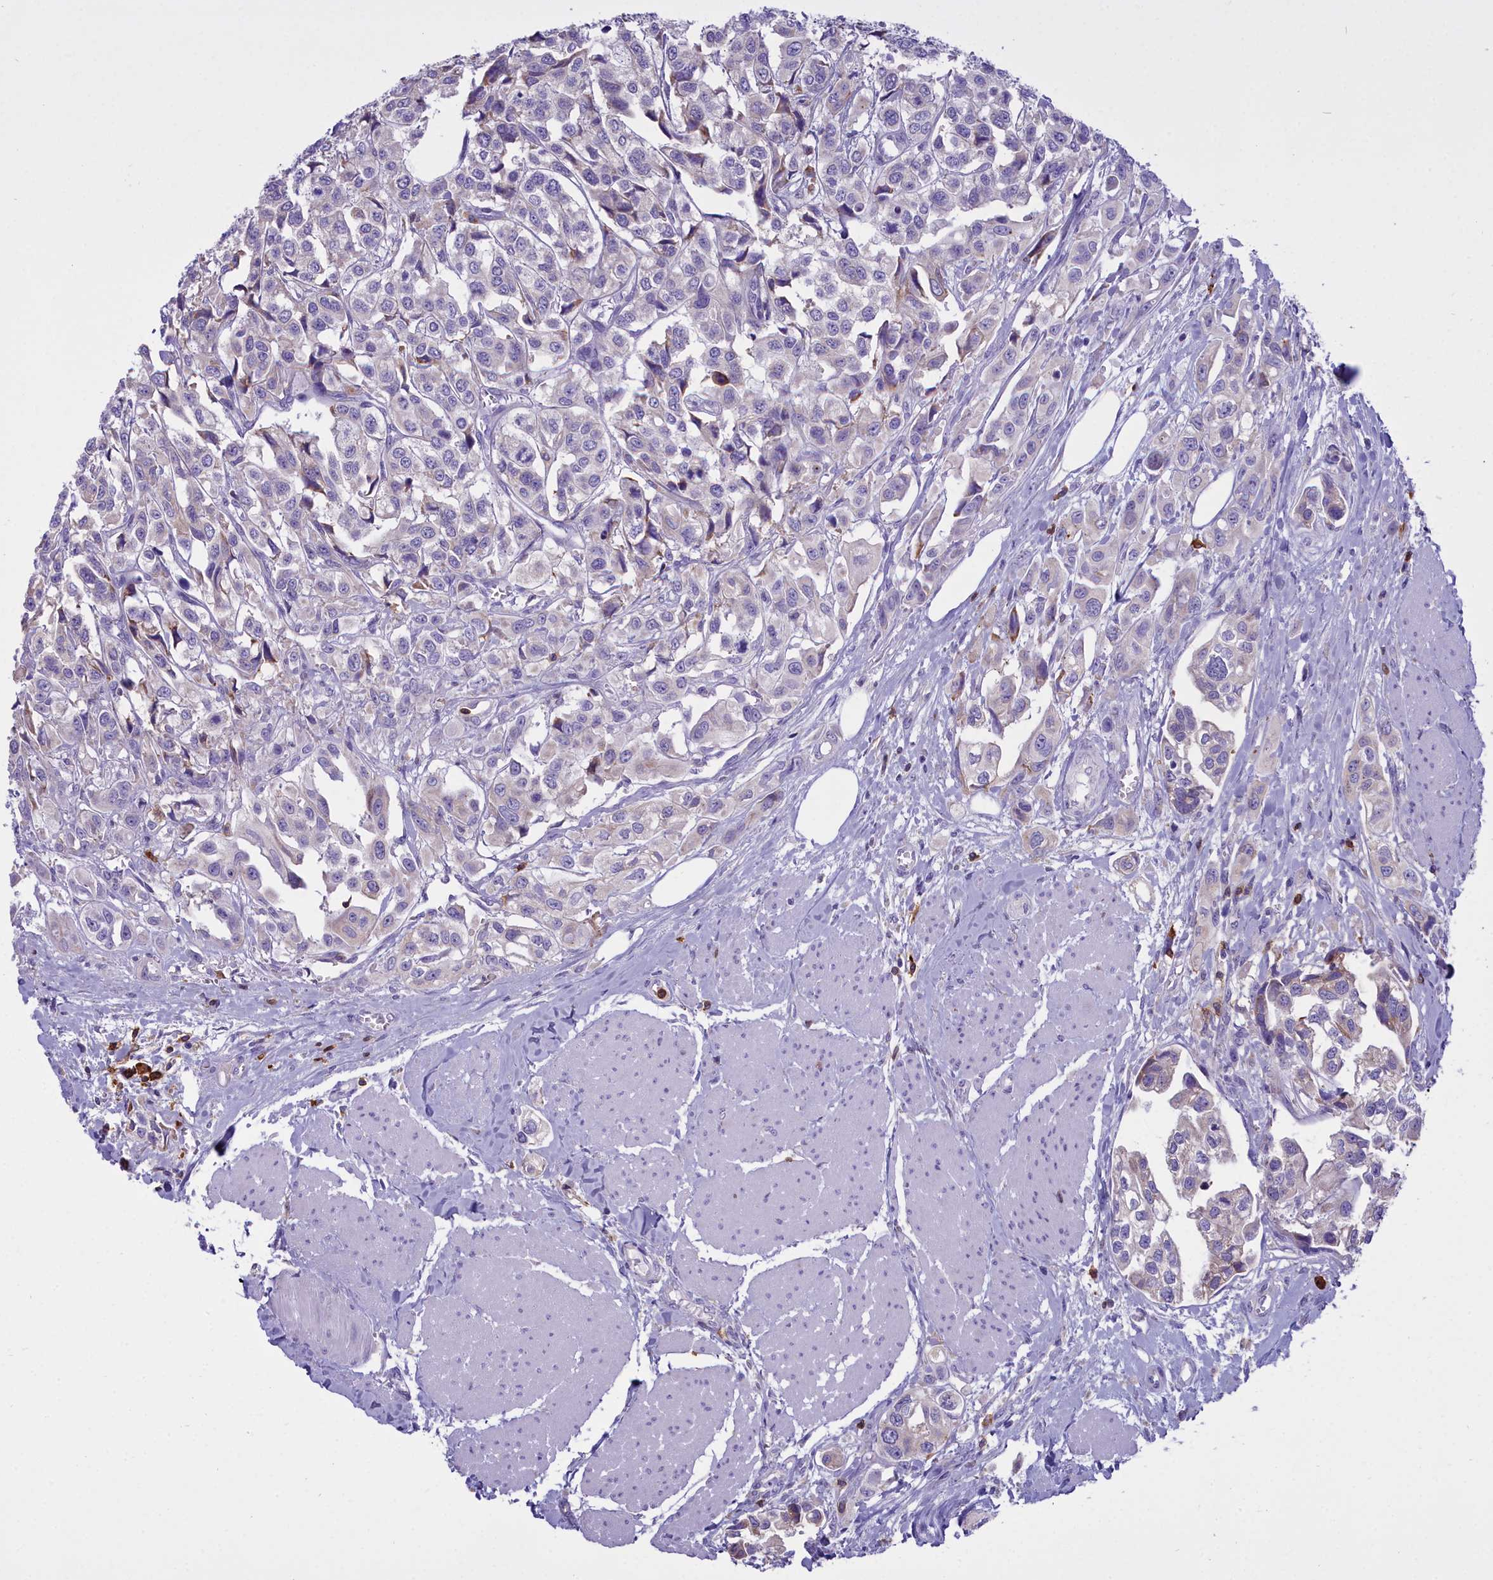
{"staining": {"intensity": "negative", "quantity": "none", "location": "none"}, "tissue": "urothelial cancer", "cell_type": "Tumor cells", "image_type": "cancer", "snomed": [{"axis": "morphology", "description": "Urothelial carcinoma, High grade"}, {"axis": "topography", "description": "Urinary bladder"}], "caption": "Immunohistochemistry histopathology image of neoplastic tissue: urothelial cancer stained with DAB (3,3'-diaminobenzidine) demonstrates no significant protein staining in tumor cells.", "gene": "CD5", "patient": {"sex": "male", "age": 67}}